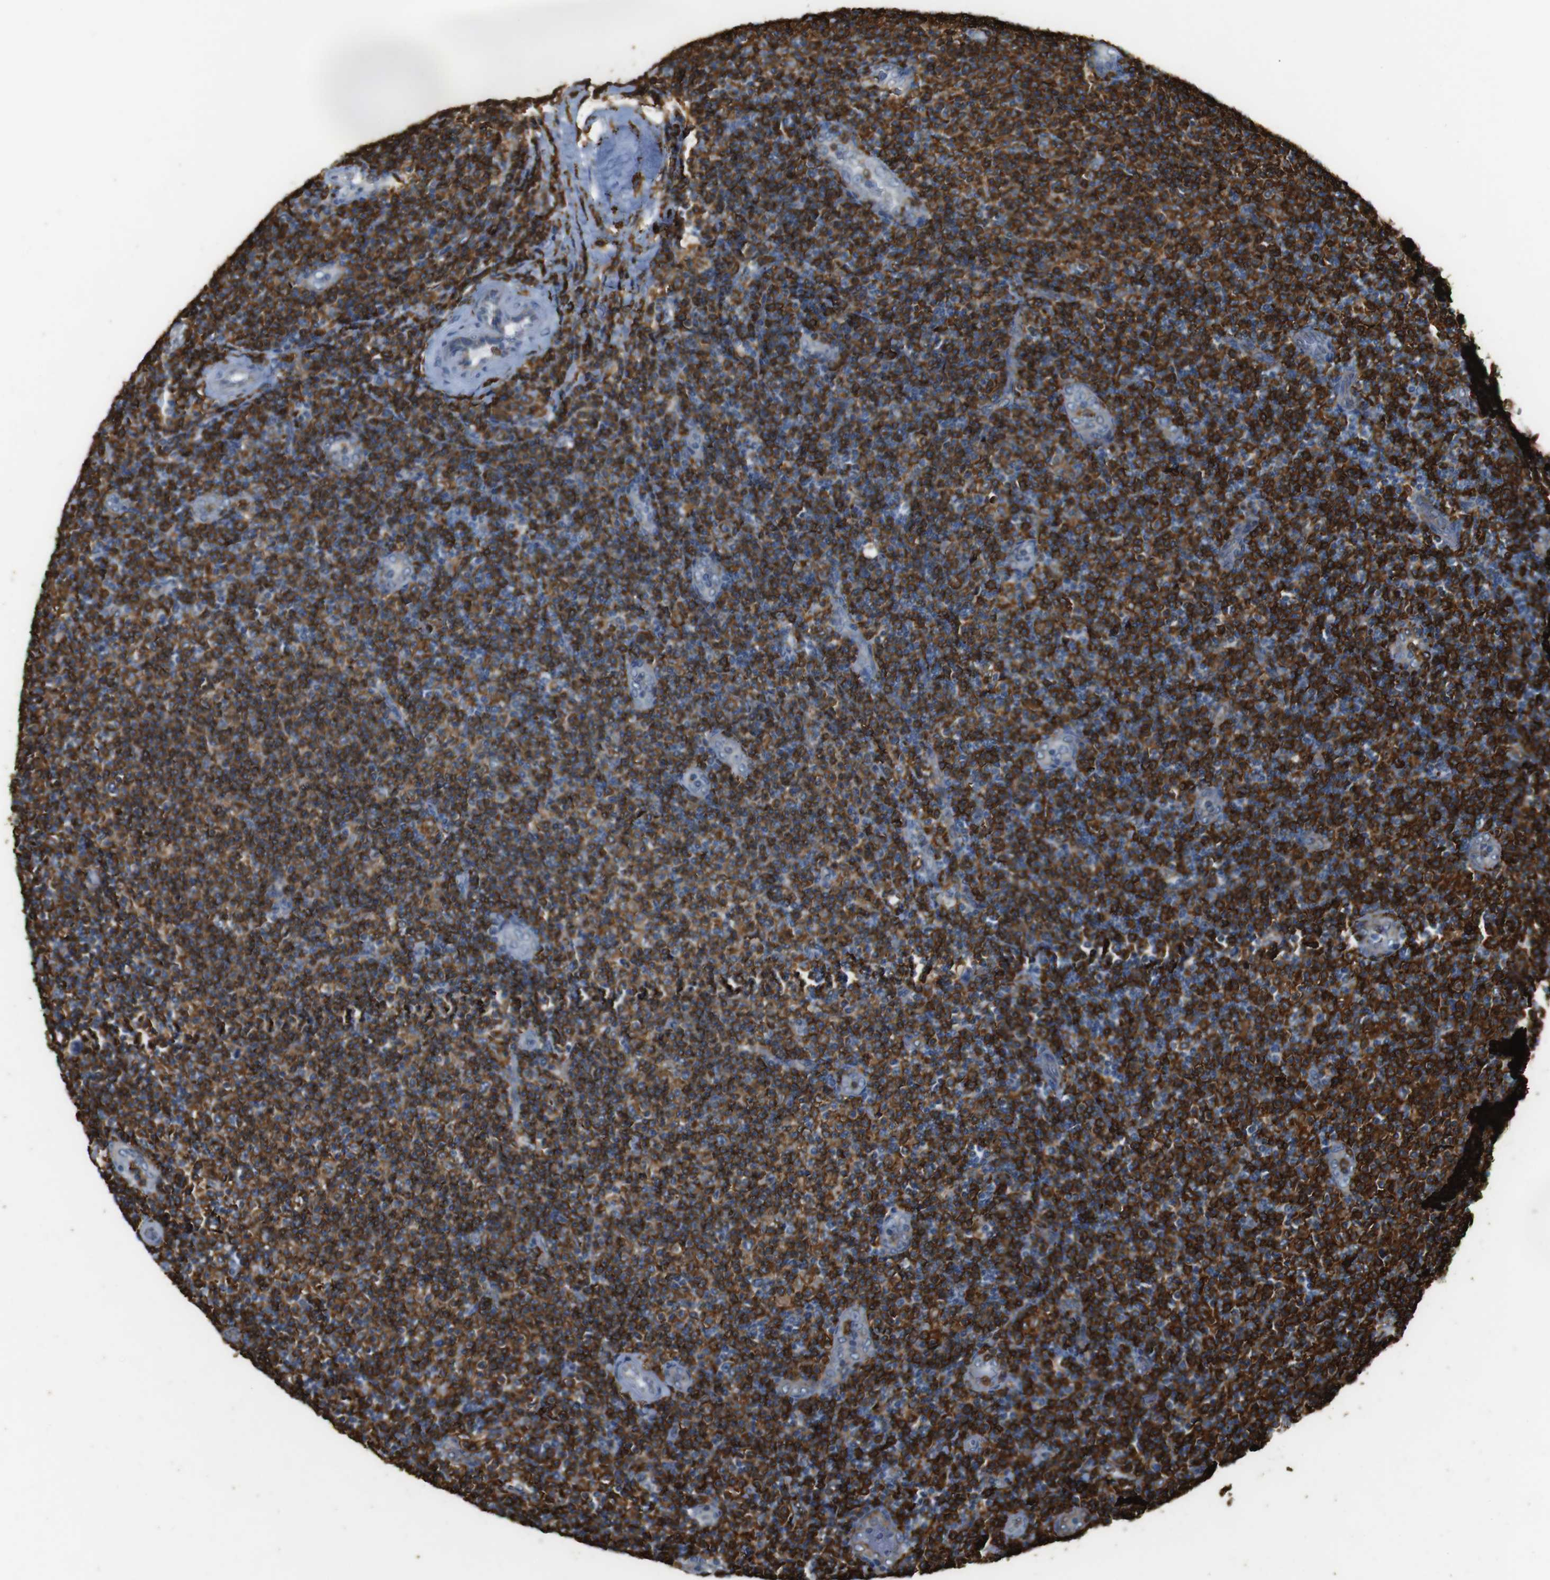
{"staining": {"intensity": "strong", "quantity": ">75%", "location": "cytoplasmic/membranous"}, "tissue": "lymphoma", "cell_type": "Tumor cells", "image_type": "cancer", "snomed": [{"axis": "morphology", "description": "Malignant lymphoma, non-Hodgkin's type, Low grade"}, {"axis": "topography", "description": "Lymph node"}], "caption": "Immunohistochemical staining of lymphoma exhibits strong cytoplasmic/membranous protein staining in approximately >75% of tumor cells. (Brightfield microscopy of DAB IHC at high magnification).", "gene": "HLA-DRA", "patient": {"sex": "male", "age": 83}}